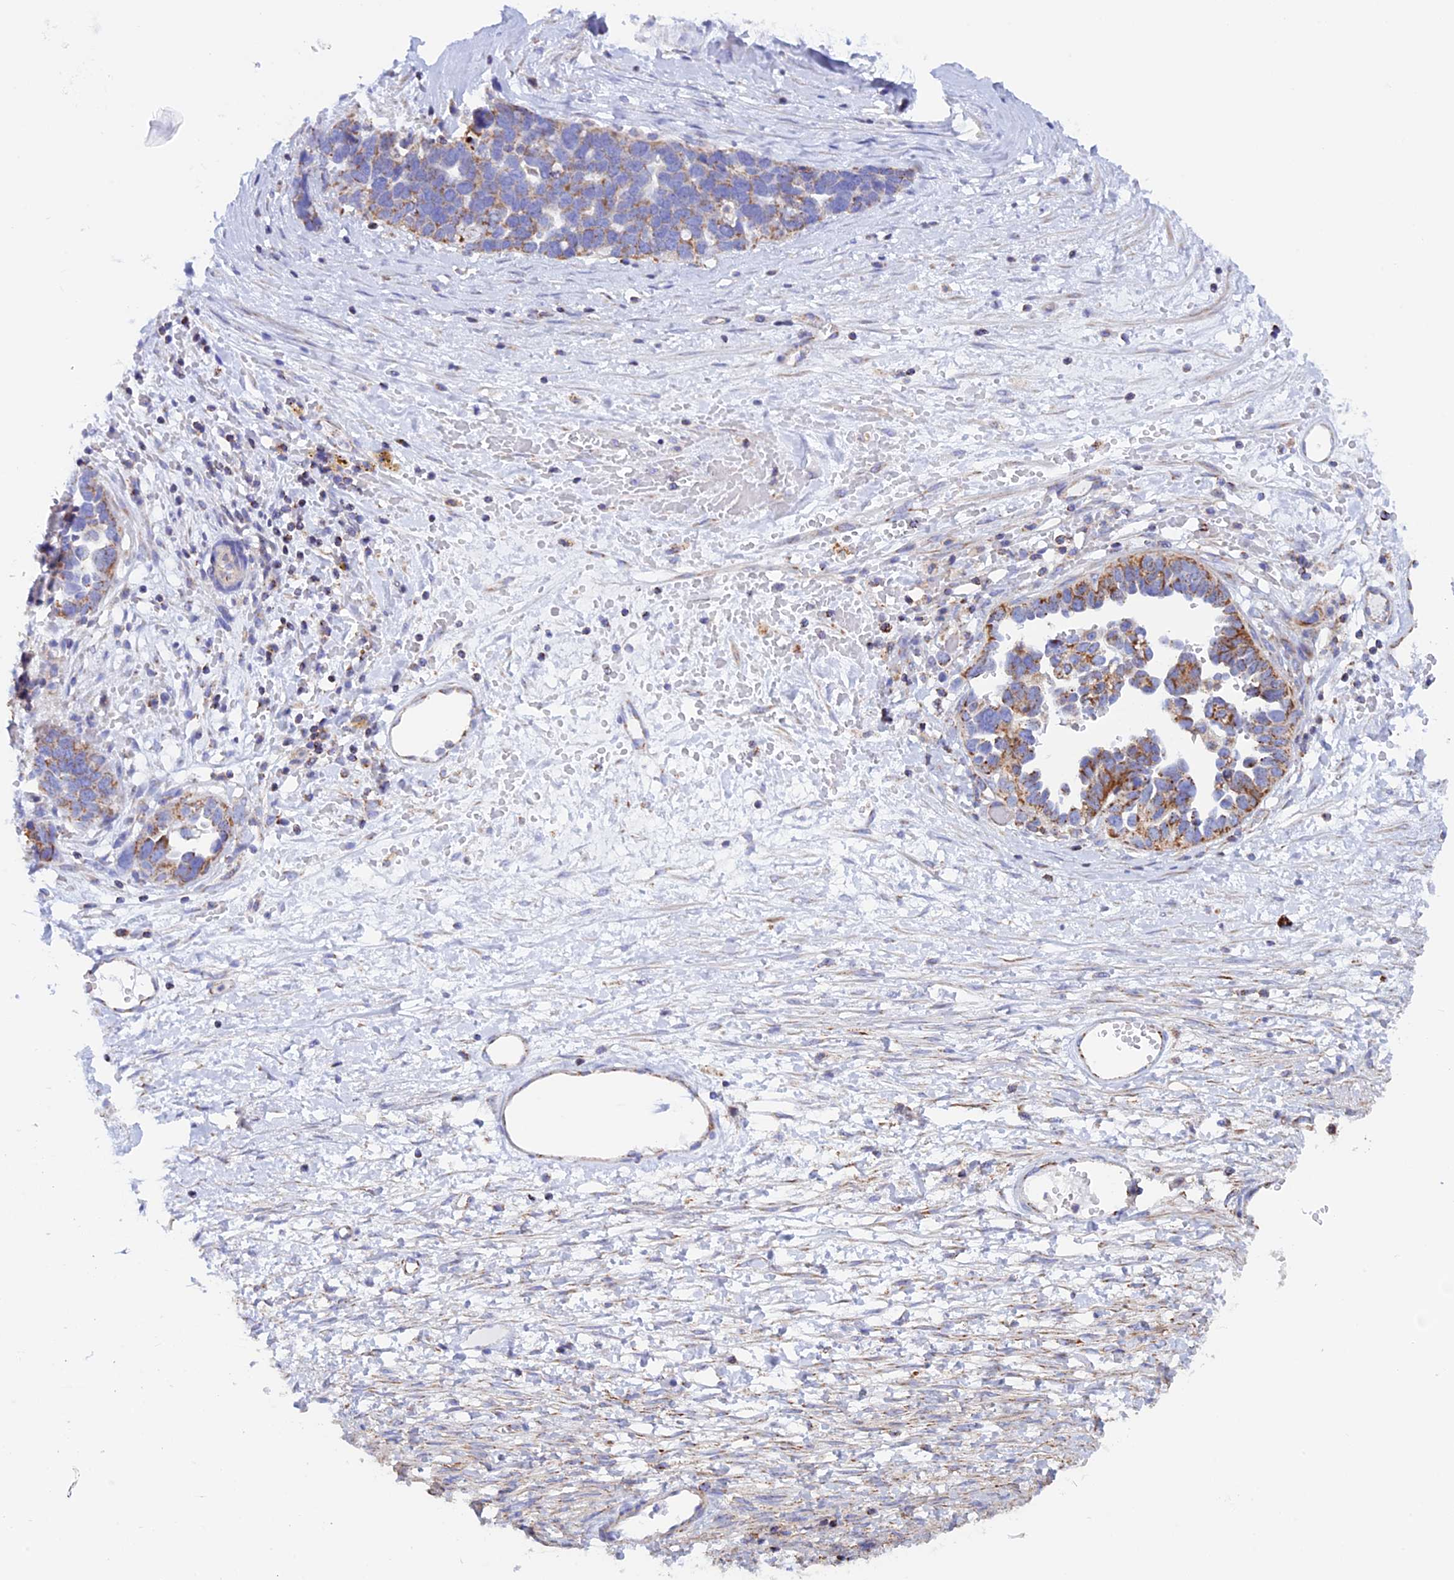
{"staining": {"intensity": "moderate", "quantity": "<25%", "location": "cytoplasmic/membranous"}, "tissue": "ovarian cancer", "cell_type": "Tumor cells", "image_type": "cancer", "snomed": [{"axis": "morphology", "description": "Cystadenocarcinoma, serous, NOS"}, {"axis": "topography", "description": "Ovary"}], "caption": "A brown stain highlights moderate cytoplasmic/membranous positivity of a protein in ovarian serous cystadenocarcinoma tumor cells. (brown staining indicates protein expression, while blue staining denotes nuclei).", "gene": "GCDH", "patient": {"sex": "female", "age": 54}}